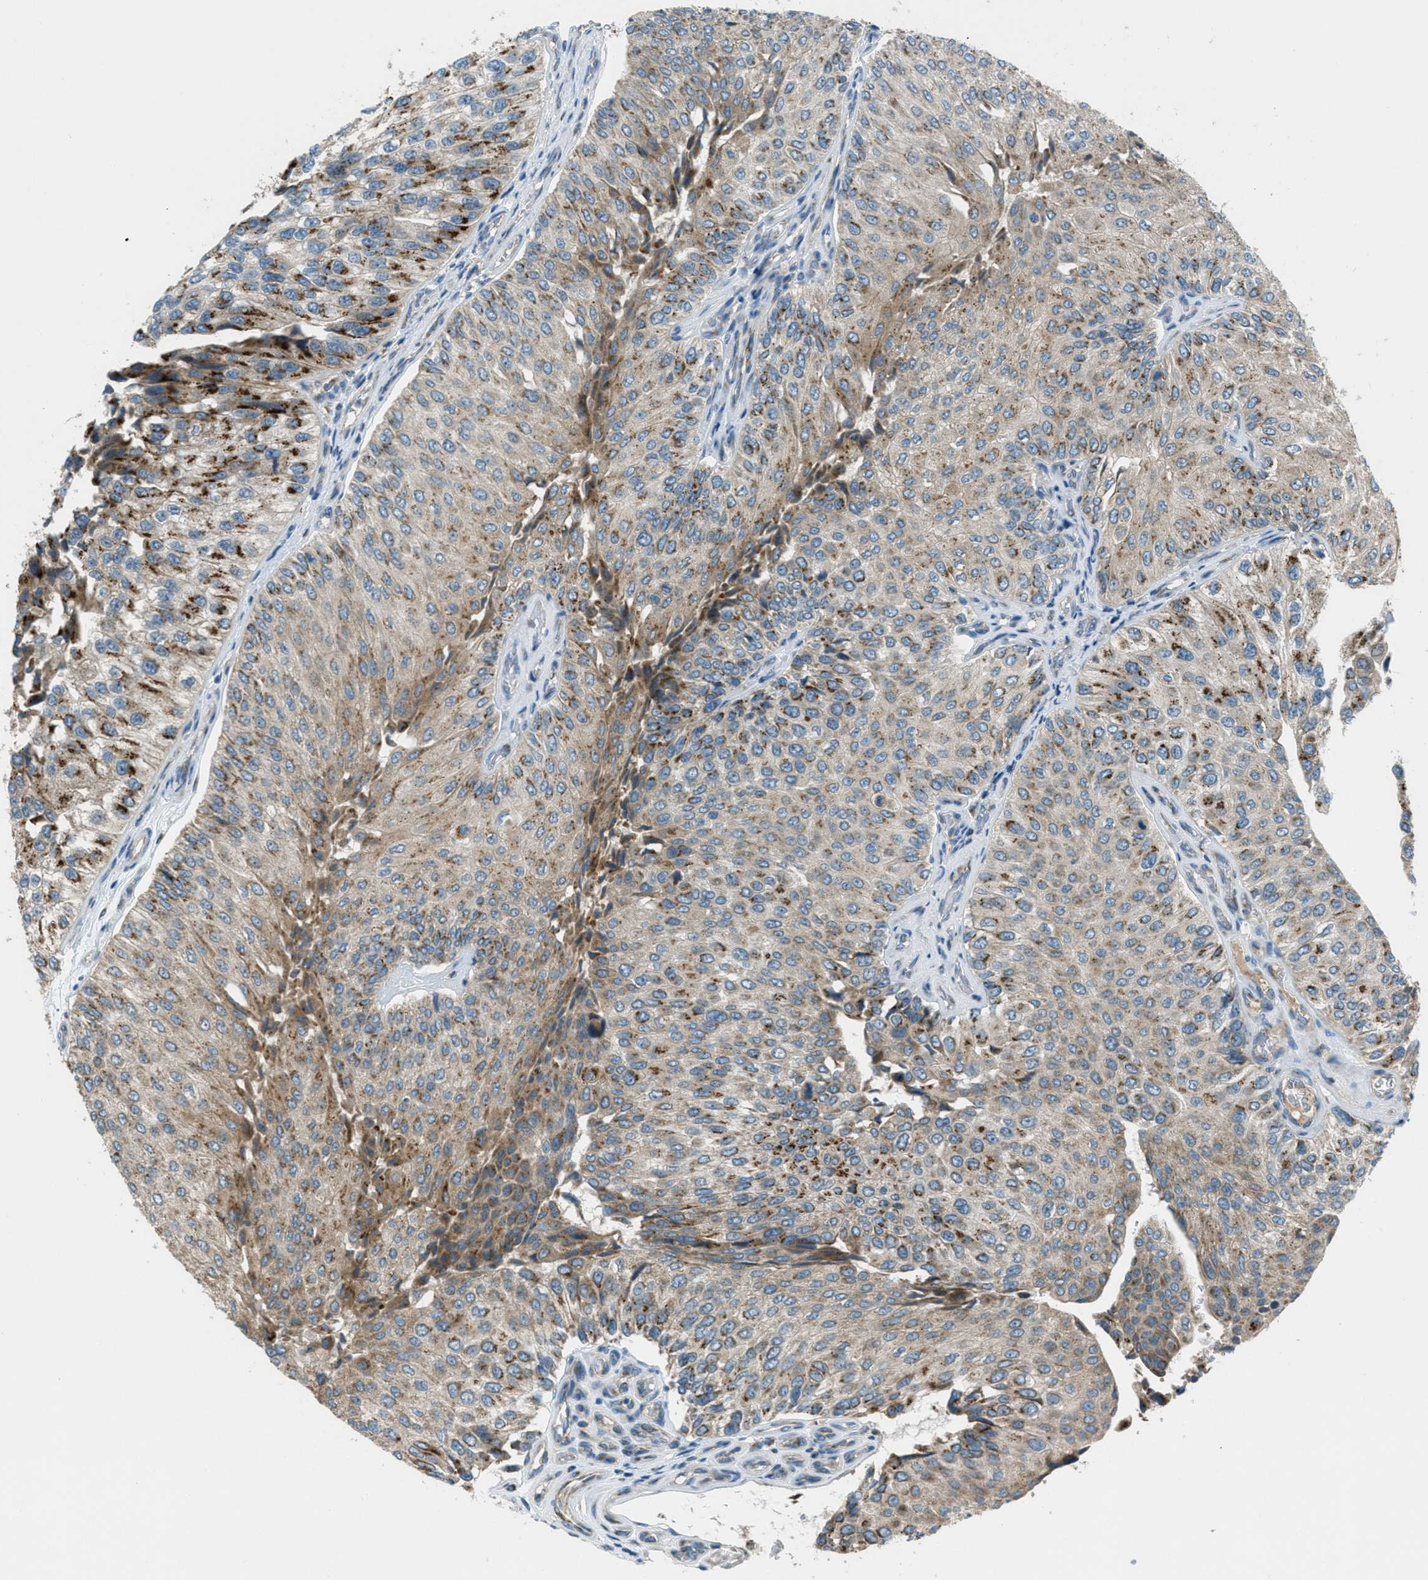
{"staining": {"intensity": "moderate", "quantity": ">75%", "location": "cytoplasmic/membranous"}, "tissue": "urothelial cancer", "cell_type": "Tumor cells", "image_type": "cancer", "snomed": [{"axis": "morphology", "description": "Urothelial carcinoma, High grade"}, {"axis": "topography", "description": "Kidney"}, {"axis": "topography", "description": "Urinary bladder"}], "caption": "Tumor cells exhibit moderate cytoplasmic/membranous staining in about >75% of cells in urothelial carcinoma (high-grade).", "gene": "BCKDK", "patient": {"sex": "male", "age": 77}}